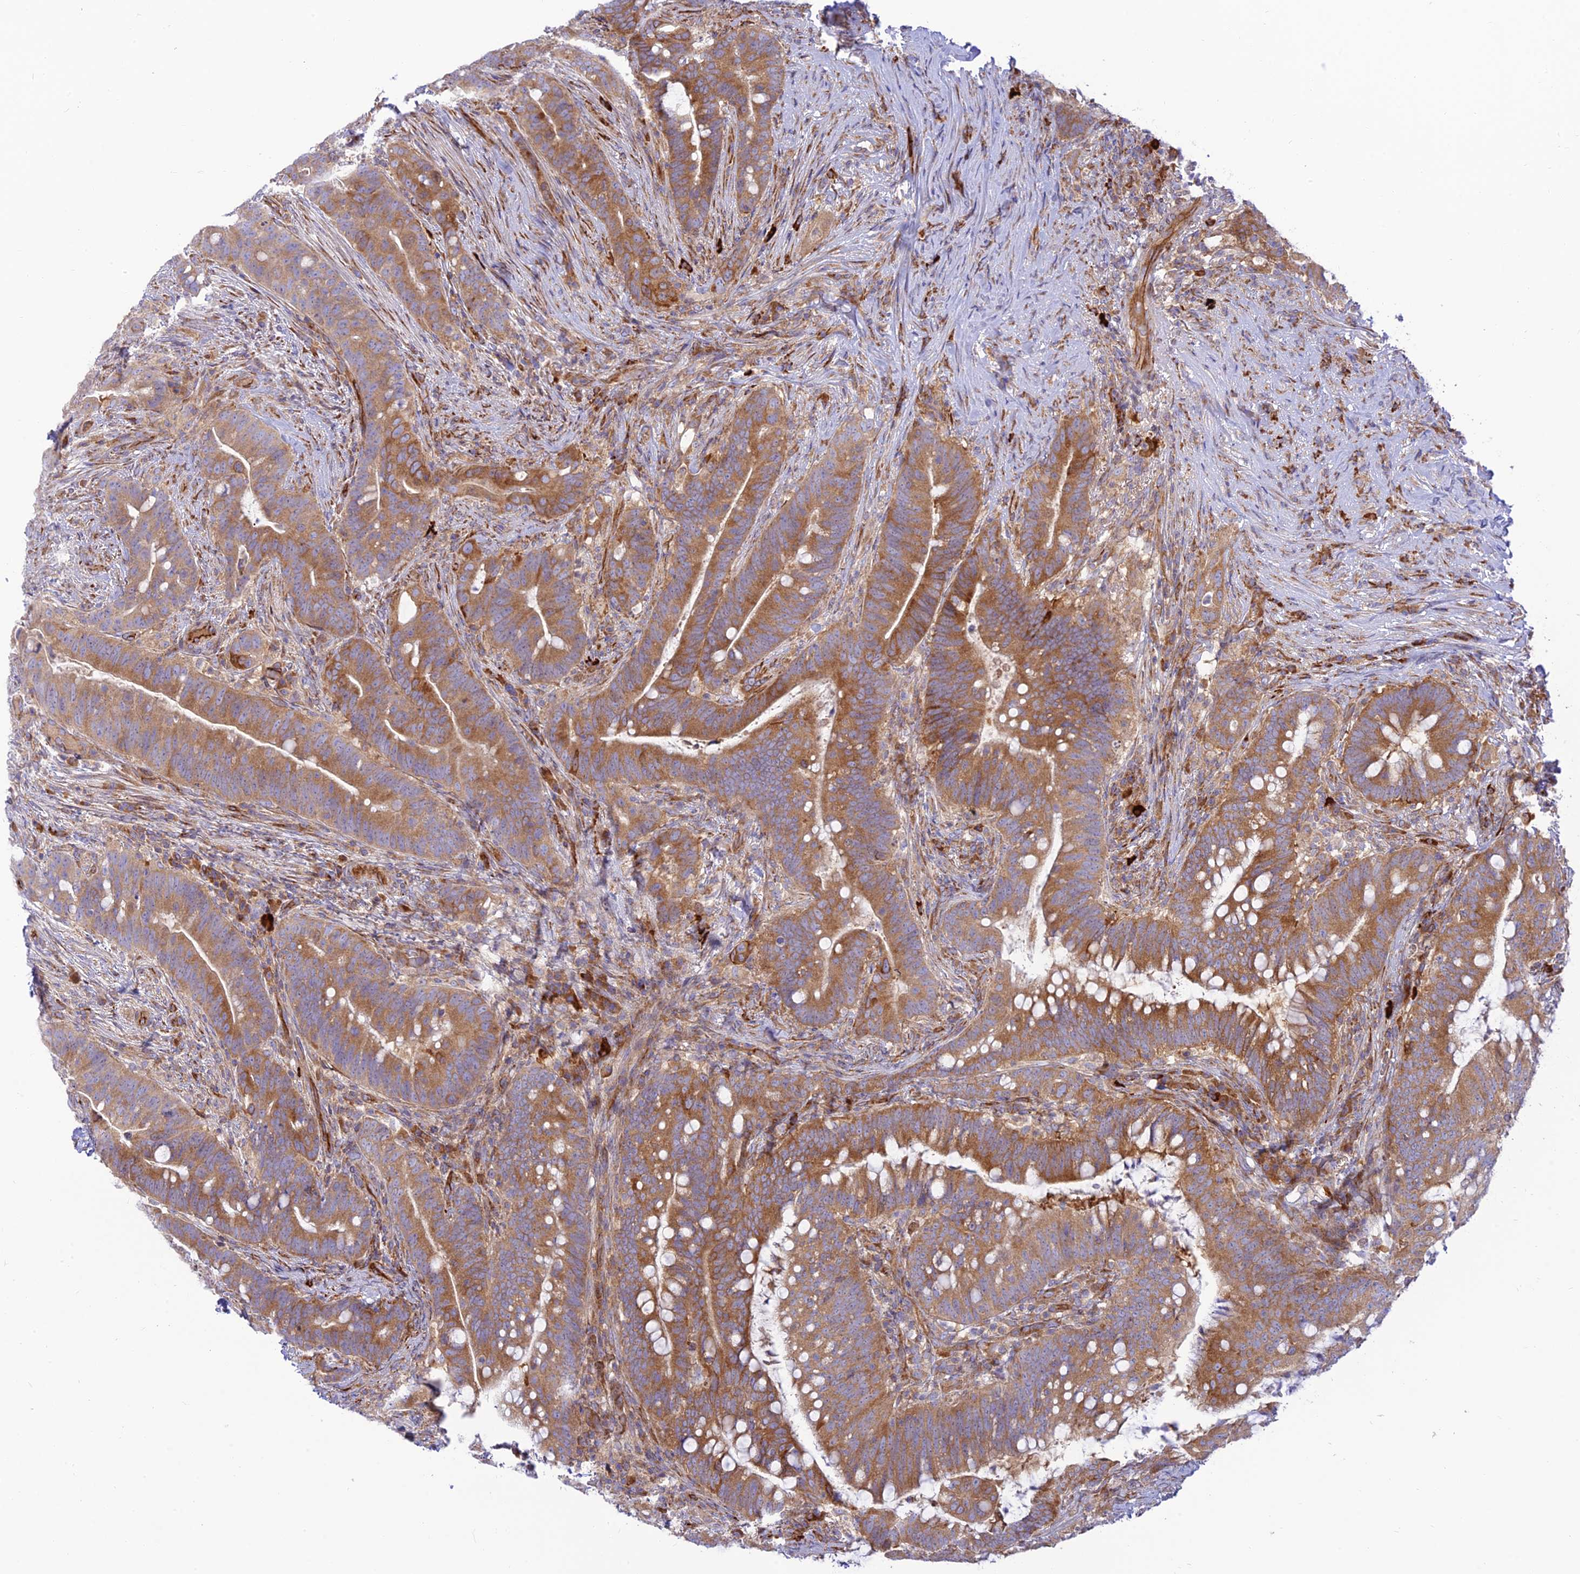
{"staining": {"intensity": "moderate", "quantity": ">75%", "location": "cytoplasmic/membranous"}, "tissue": "colorectal cancer", "cell_type": "Tumor cells", "image_type": "cancer", "snomed": [{"axis": "morphology", "description": "Adenocarcinoma, NOS"}, {"axis": "topography", "description": "Colon"}], "caption": "Adenocarcinoma (colorectal) stained with IHC demonstrates moderate cytoplasmic/membranous expression in about >75% of tumor cells.", "gene": "PIMREG", "patient": {"sex": "female", "age": 66}}